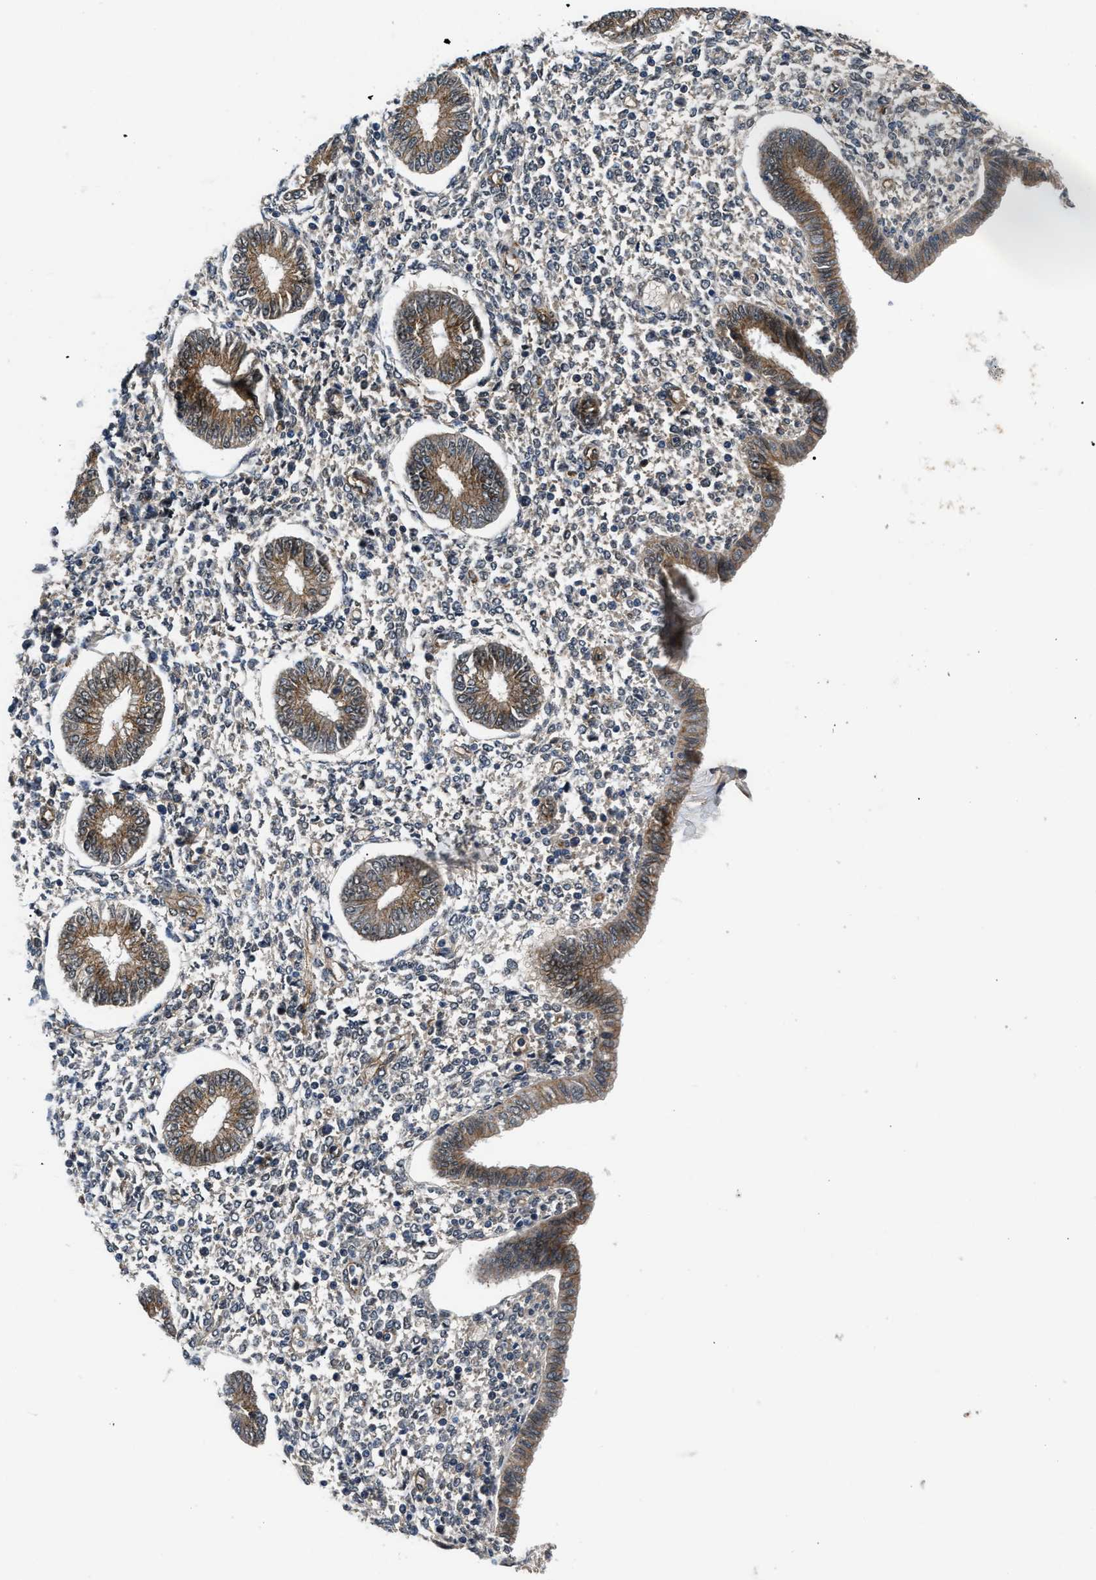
{"staining": {"intensity": "negative", "quantity": "none", "location": "none"}, "tissue": "endometrium", "cell_type": "Cells in endometrial stroma", "image_type": "normal", "snomed": [{"axis": "morphology", "description": "Normal tissue, NOS"}, {"axis": "topography", "description": "Endometrium"}], "caption": "Protein analysis of benign endometrium displays no significant staining in cells in endometrial stroma. (DAB (3,3'-diaminobenzidine) immunohistochemistry visualized using brightfield microscopy, high magnification).", "gene": "COPS2", "patient": {"sex": "female", "age": 50}}